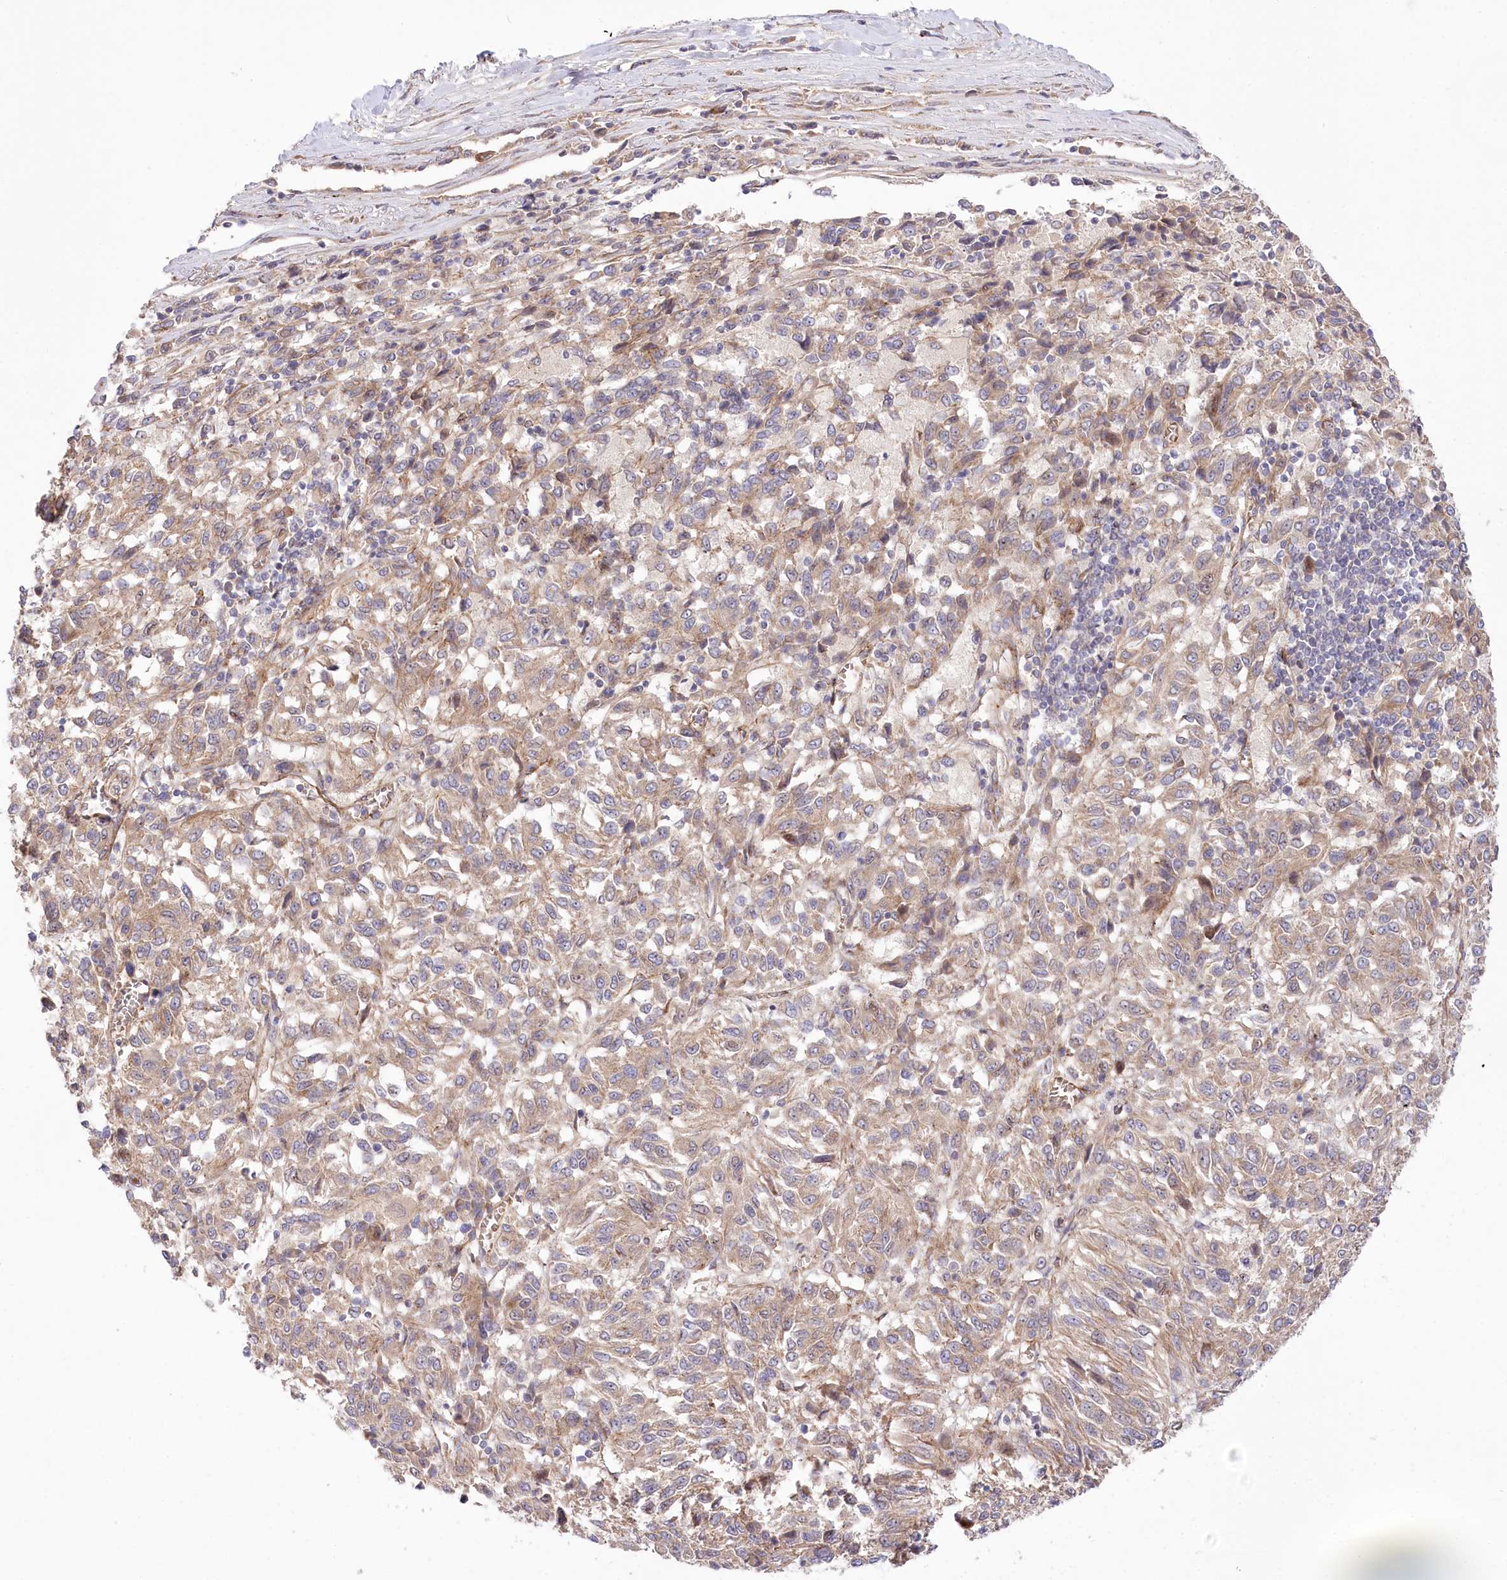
{"staining": {"intensity": "weak", "quantity": ">75%", "location": "cytoplasmic/membranous"}, "tissue": "melanoma", "cell_type": "Tumor cells", "image_type": "cancer", "snomed": [{"axis": "morphology", "description": "Malignant melanoma, Metastatic site"}, {"axis": "topography", "description": "Lung"}], "caption": "Melanoma tissue shows weak cytoplasmic/membranous expression in about >75% of tumor cells", "gene": "TRUB1", "patient": {"sex": "male", "age": 64}}